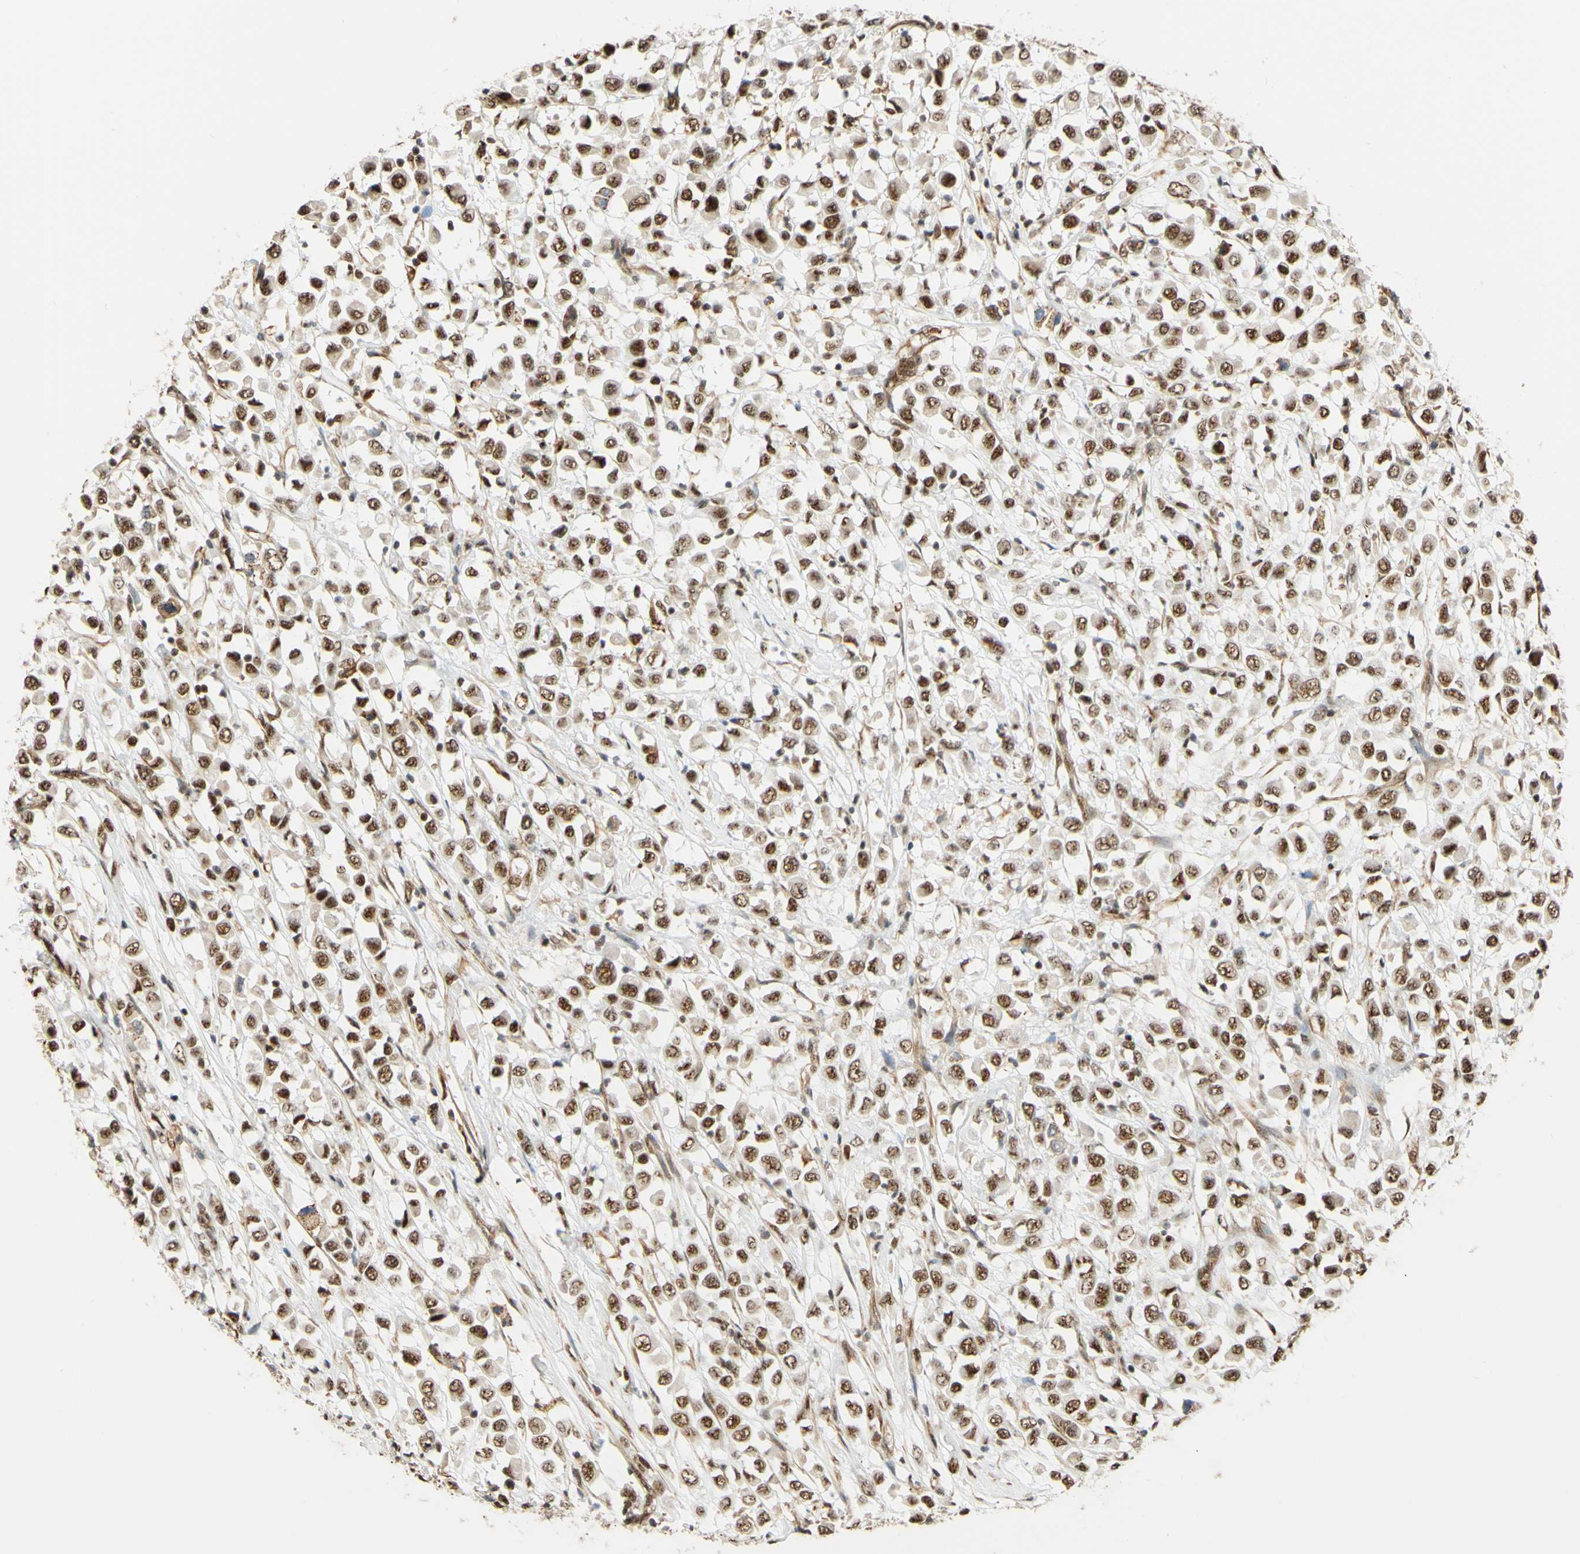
{"staining": {"intensity": "moderate", "quantity": ">75%", "location": "nuclear"}, "tissue": "breast cancer", "cell_type": "Tumor cells", "image_type": "cancer", "snomed": [{"axis": "morphology", "description": "Duct carcinoma"}, {"axis": "topography", "description": "Breast"}], "caption": "This image shows breast cancer stained with immunohistochemistry to label a protein in brown. The nuclear of tumor cells show moderate positivity for the protein. Nuclei are counter-stained blue.", "gene": "SAP18", "patient": {"sex": "female", "age": 61}}